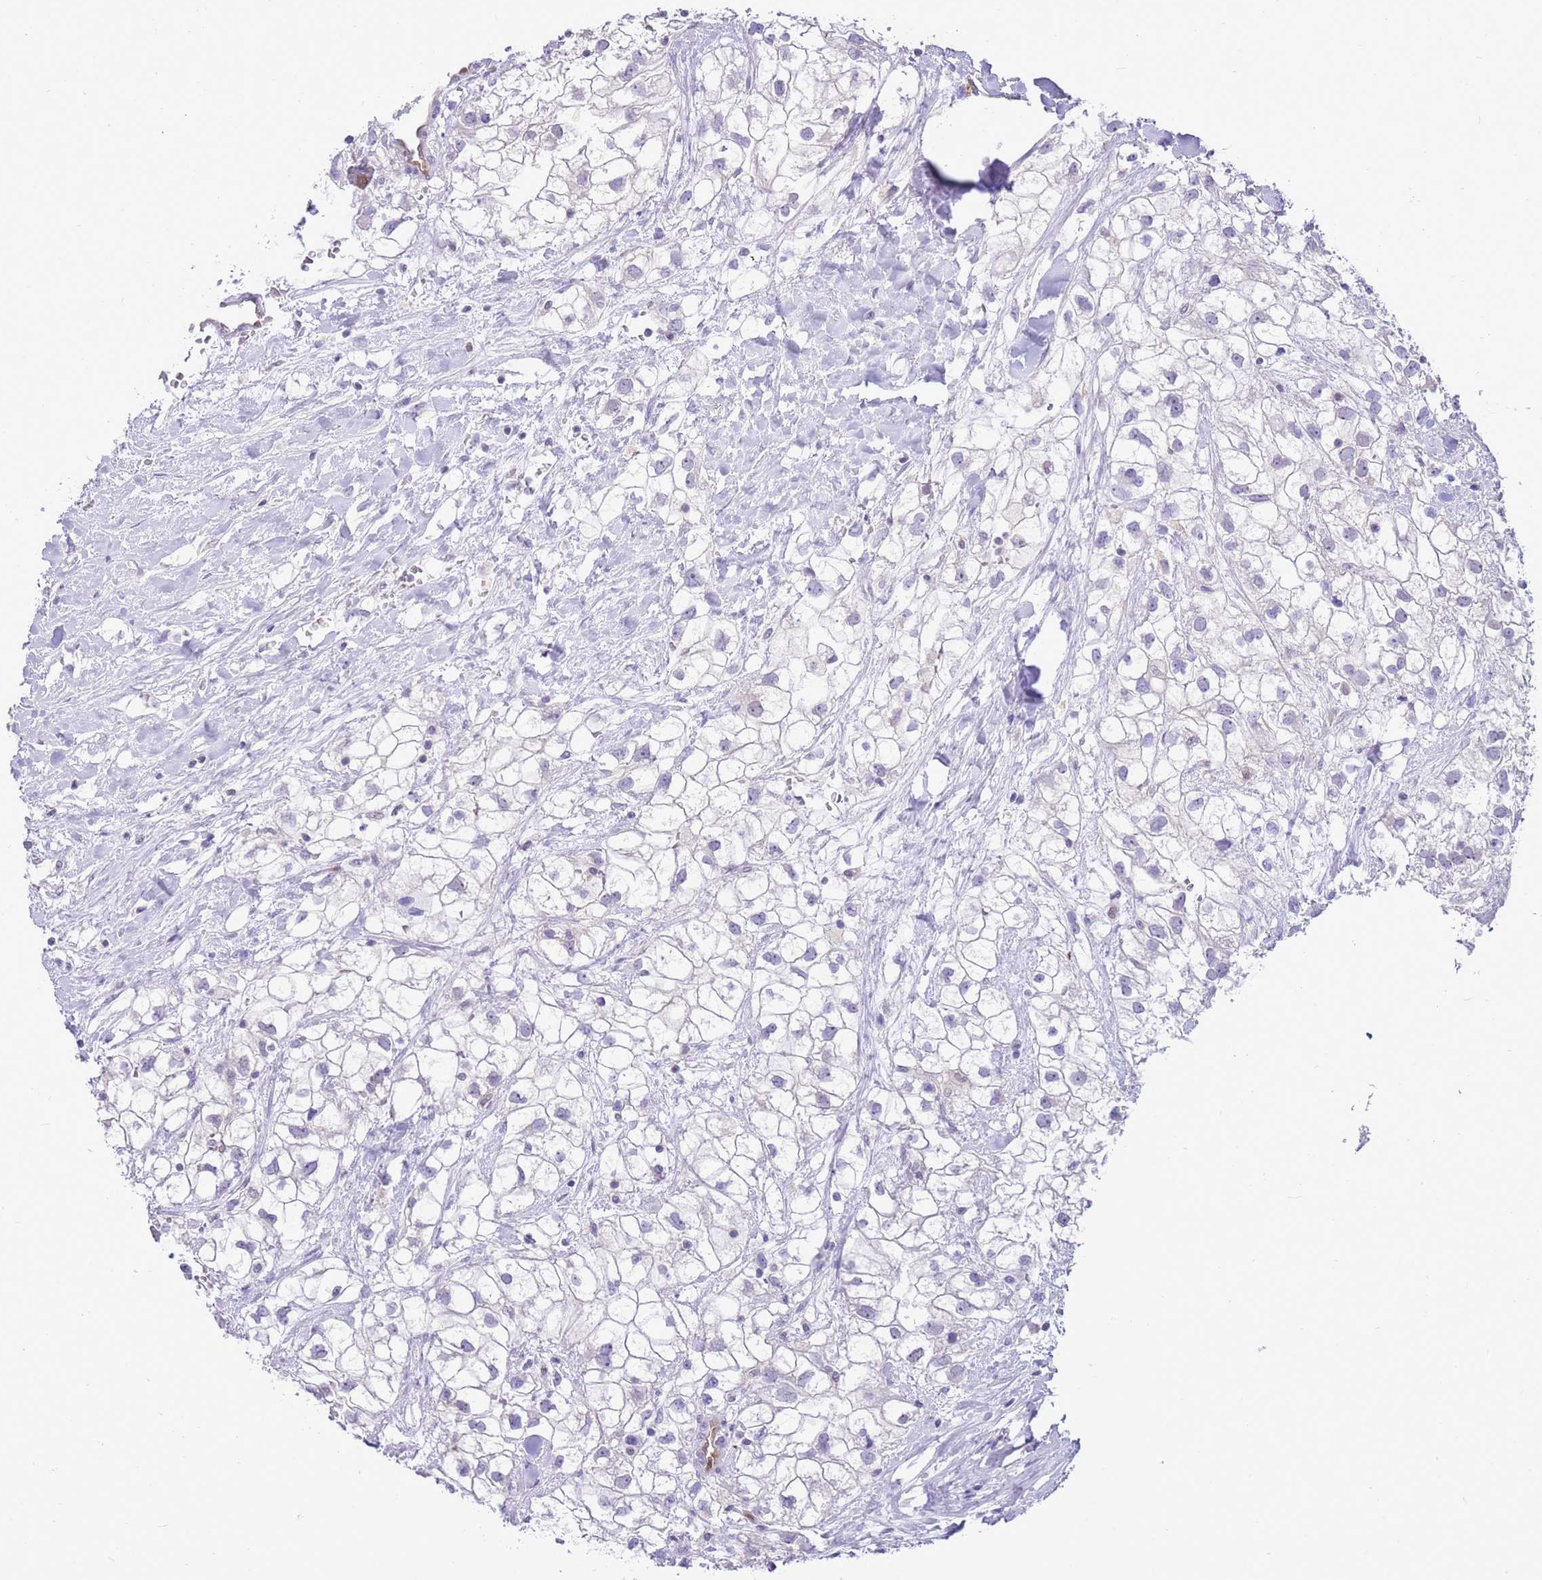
{"staining": {"intensity": "negative", "quantity": "none", "location": "none"}, "tissue": "renal cancer", "cell_type": "Tumor cells", "image_type": "cancer", "snomed": [{"axis": "morphology", "description": "Adenocarcinoma, NOS"}, {"axis": "topography", "description": "Kidney"}], "caption": "There is no significant staining in tumor cells of renal cancer.", "gene": "DDI2", "patient": {"sex": "male", "age": 59}}